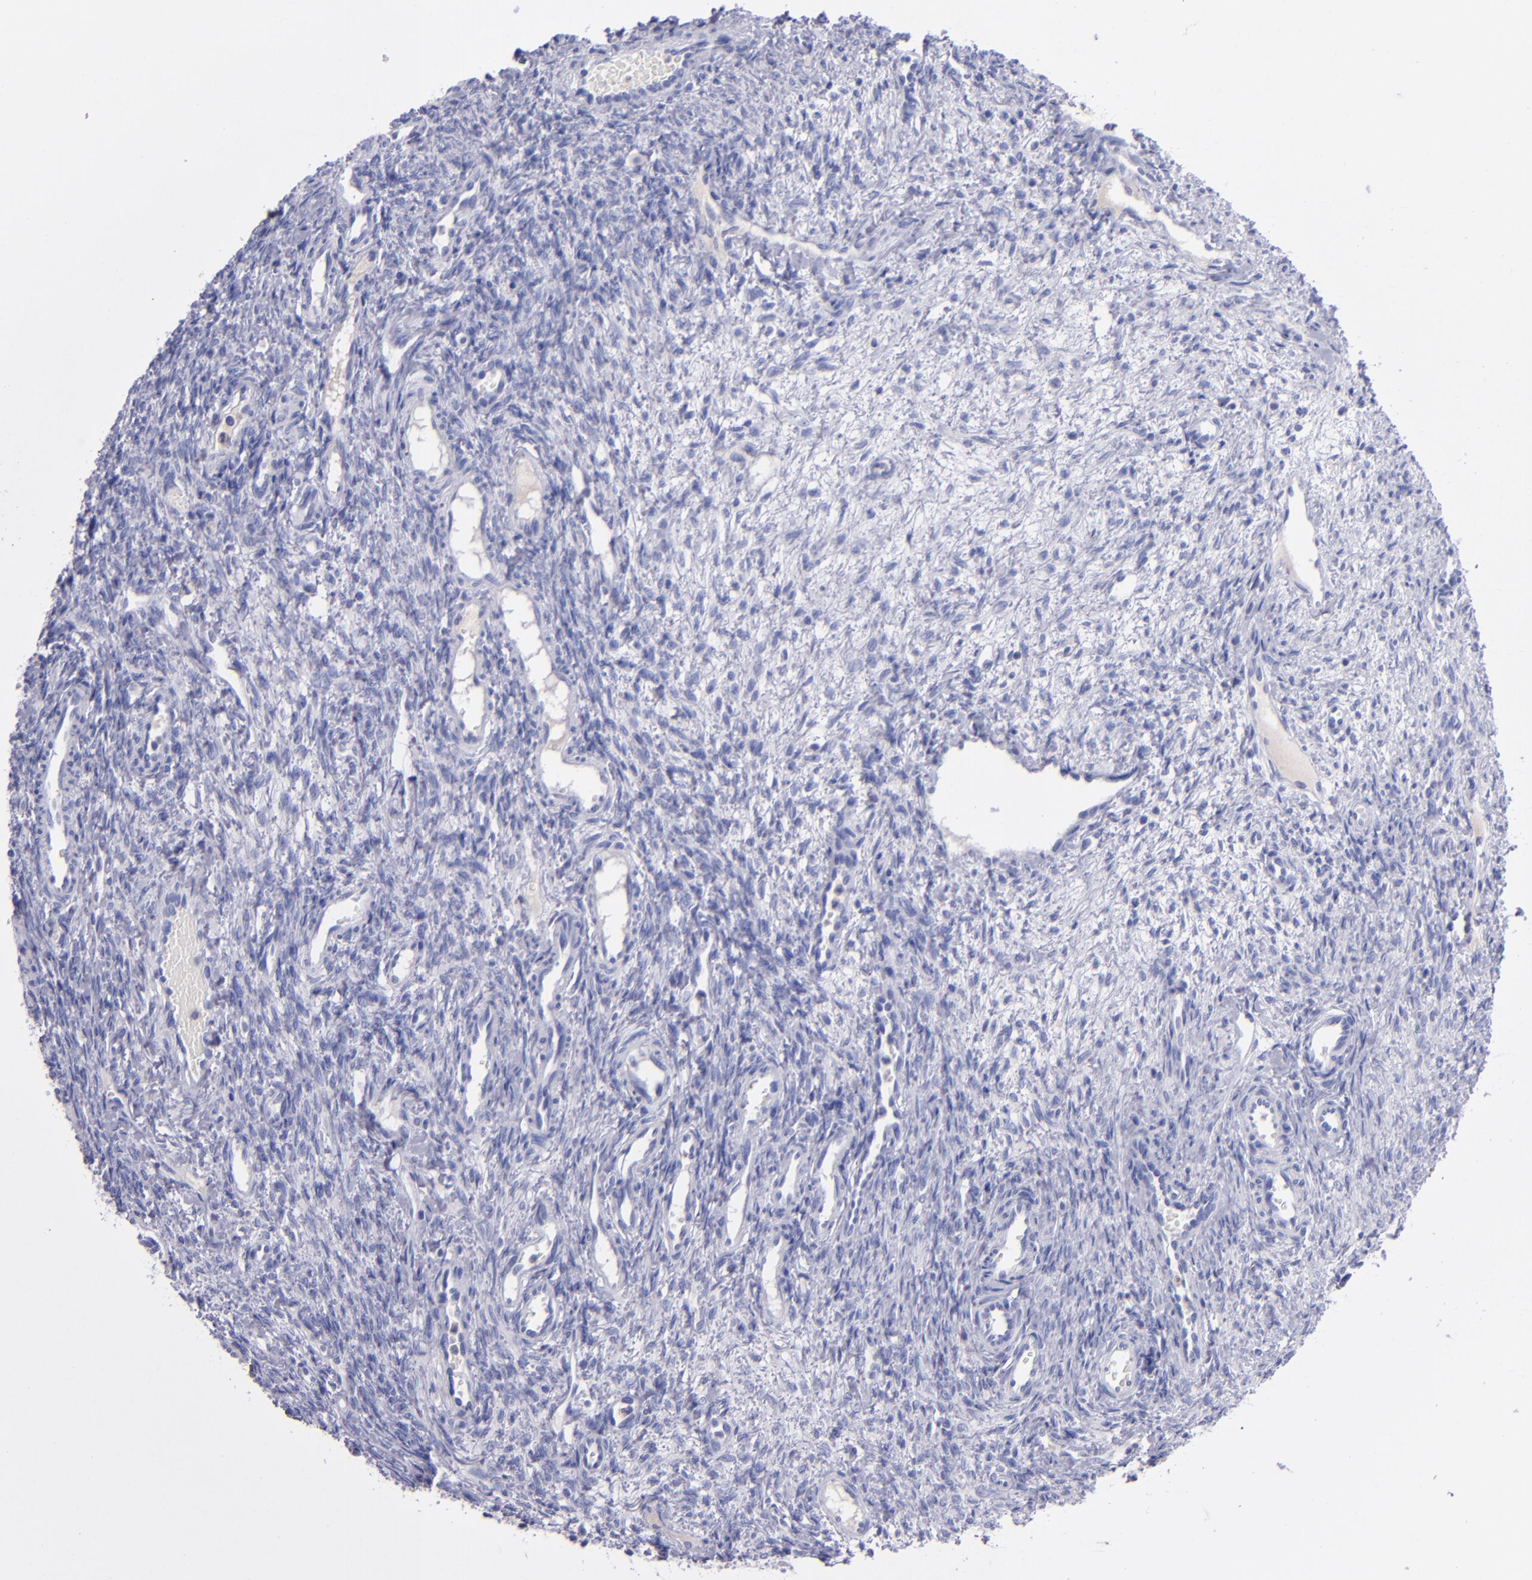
{"staining": {"intensity": "negative", "quantity": "none", "location": "none"}, "tissue": "ovary", "cell_type": "Ovarian stroma cells", "image_type": "normal", "snomed": [{"axis": "morphology", "description": "Normal tissue, NOS"}, {"axis": "topography", "description": "Ovary"}], "caption": "An immunohistochemistry (IHC) micrograph of unremarkable ovary is shown. There is no staining in ovarian stroma cells of ovary. The staining is performed using DAB brown chromogen with nuclei counter-stained in using hematoxylin.", "gene": "CD37", "patient": {"sex": "female", "age": 33}}